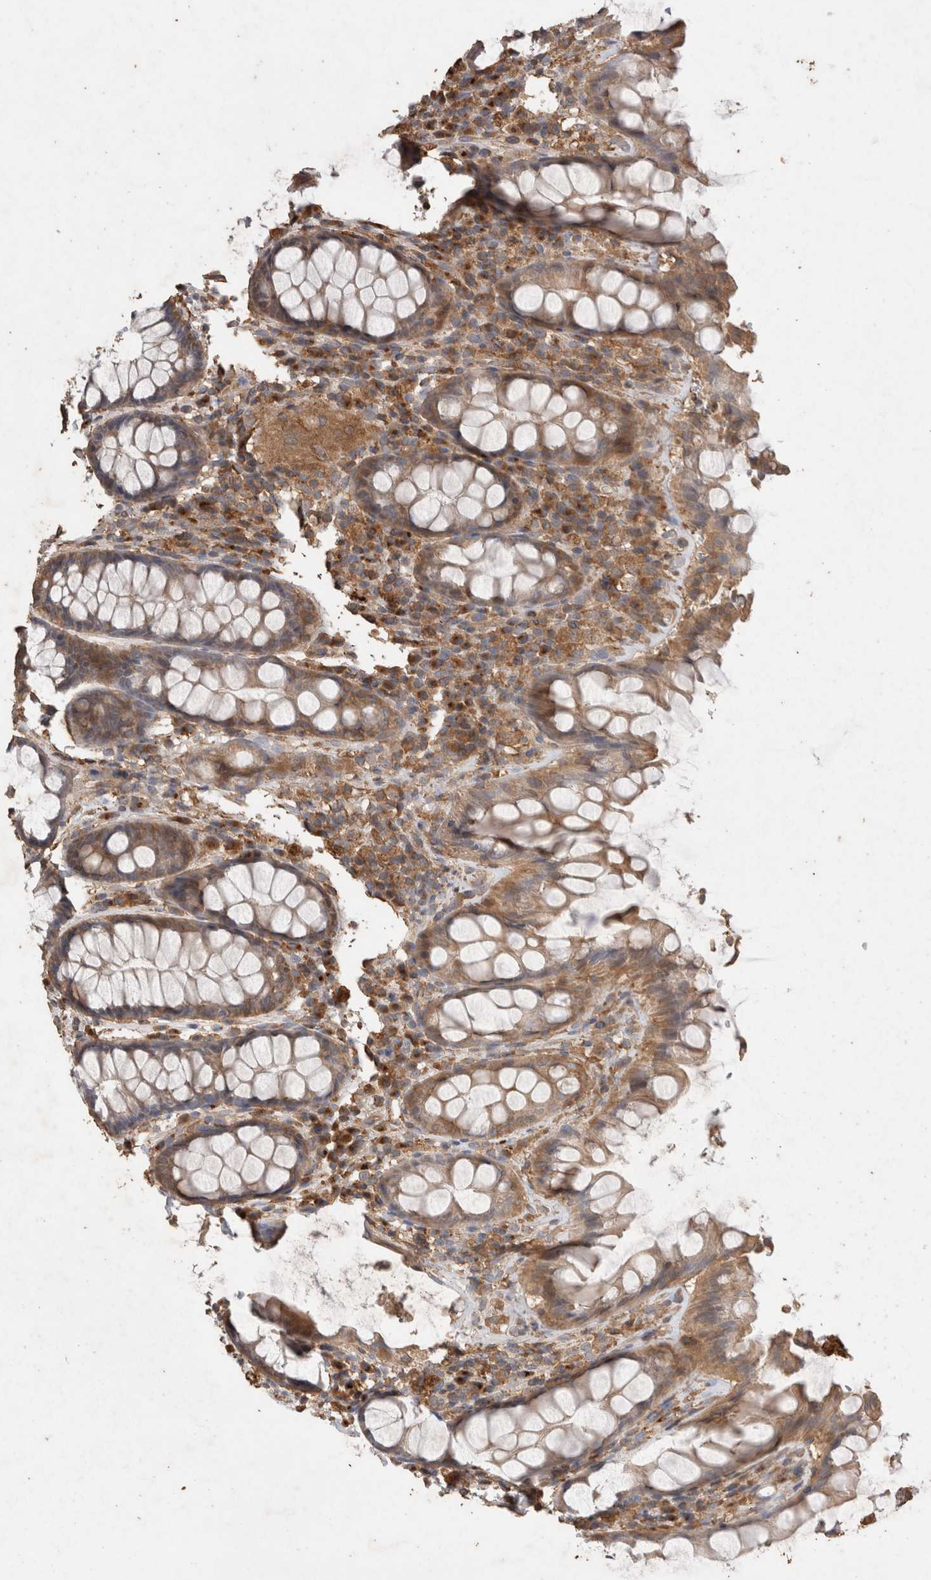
{"staining": {"intensity": "moderate", "quantity": ">75%", "location": "cytoplasmic/membranous"}, "tissue": "rectum", "cell_type": "Glandular cells", "image_type": "normal", "snomed": [{"axis": "morphology", "description": "Normal tissue, NOS"}, {"axis": "topography", "description": "Rectum"}], "caption": "A brown stain highlights moderate cytoplasmic/membranous positivity of a protein in glandular cells of benign rectum.", "gene": "SNX31", "patient": {"sex": "male", "age": 64}}